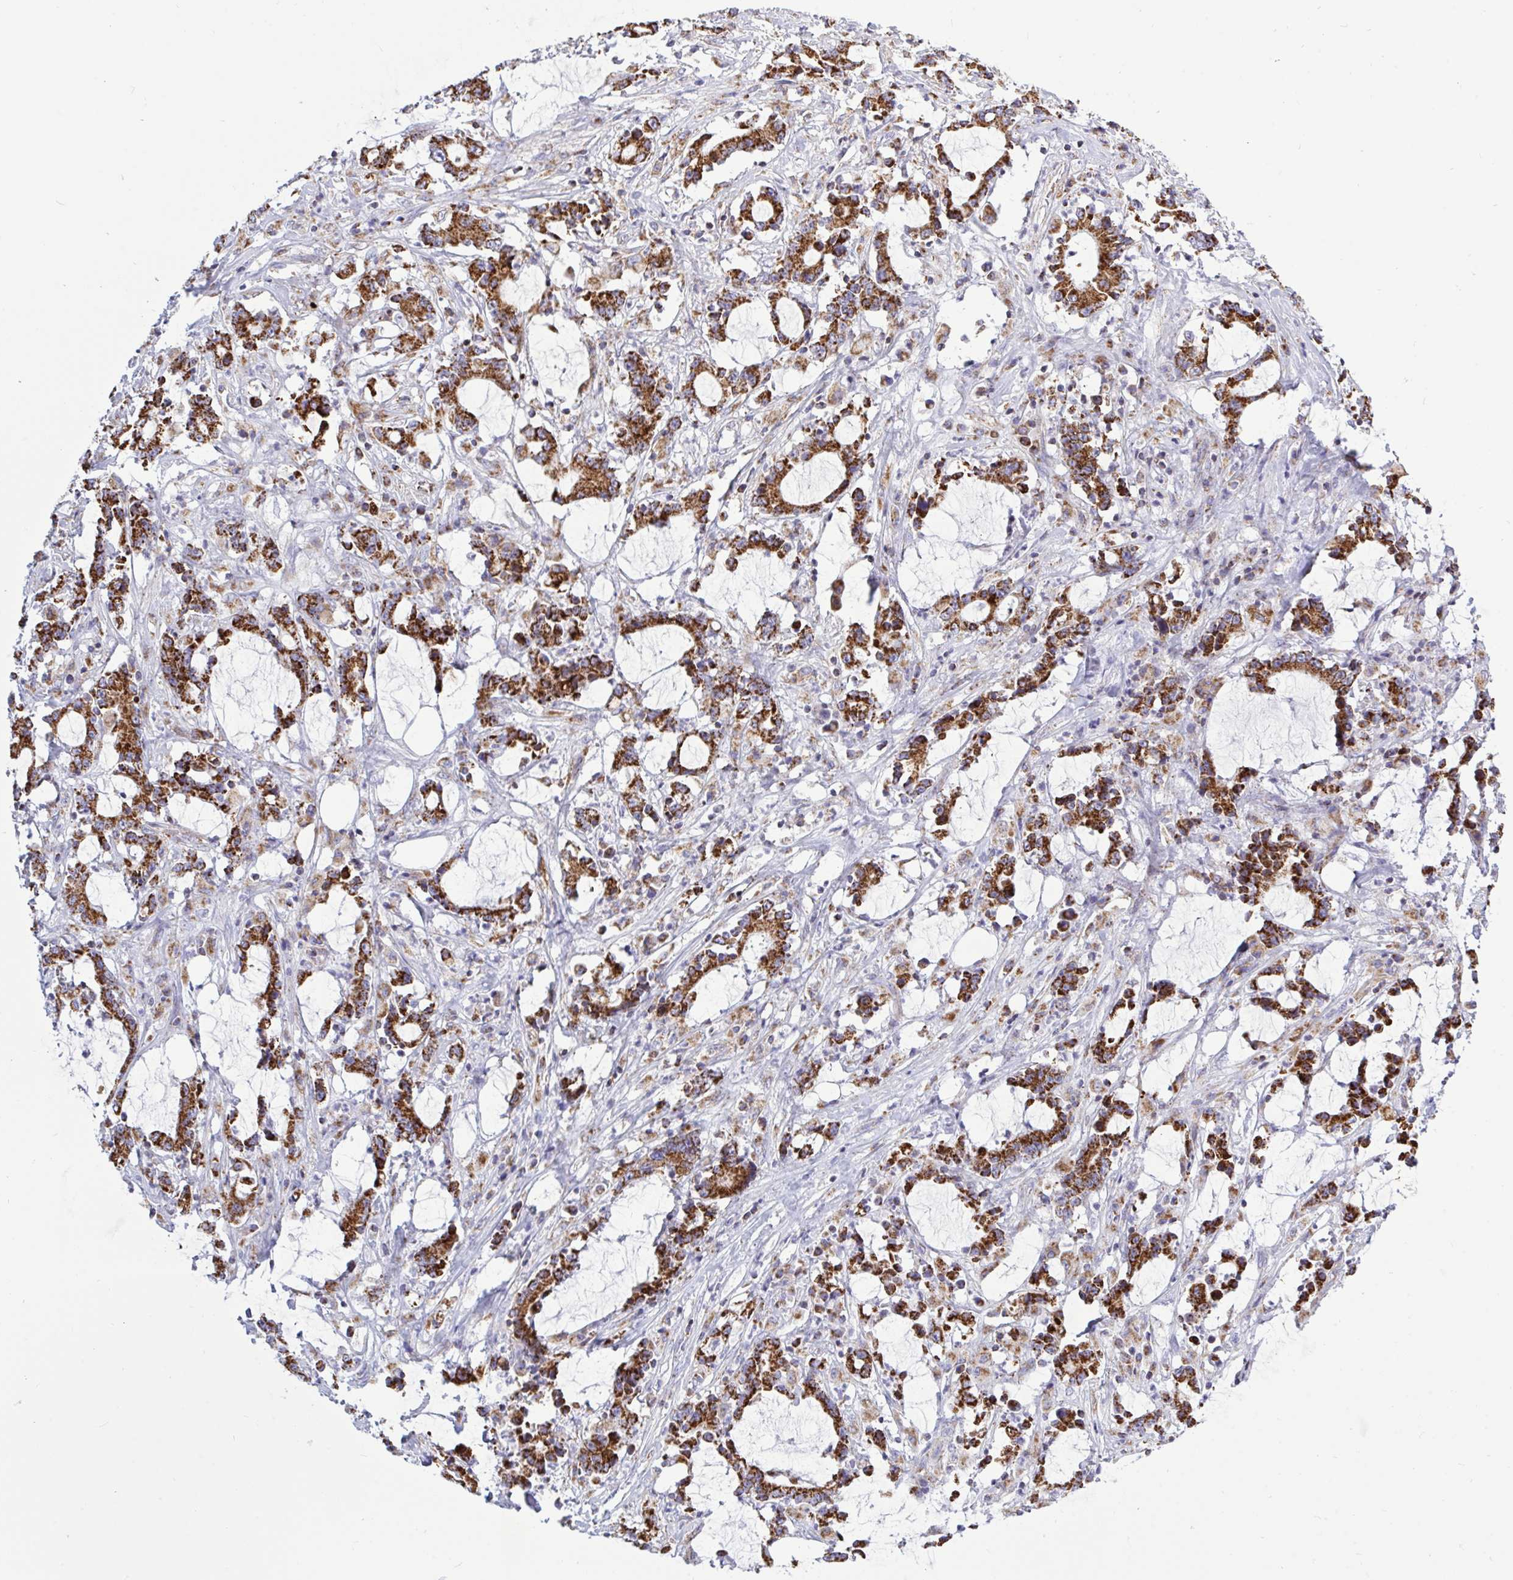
{"staining": {"intensity": "strong", "quantity": ">75%", "location": "cytoplasmic/membranous"}, "tissue": "stomach cancer", "cell_type": "Tumor cells", "image_type": "cancer", "snomed": [{"axis": "morphology", "description": "Adenocarcinoma, NOS"}, {"axis": "topography", "description": "Stomach, upper"}], "caption": "Adenocarcinoma (stomach) was stained to show a protein in brown. There is high levels of strong cytoplasmic/membranous staining in approximately >75% of tumor cells.", "gene": "HSPE1", "patient": {"sex": "male", "age": 68}}